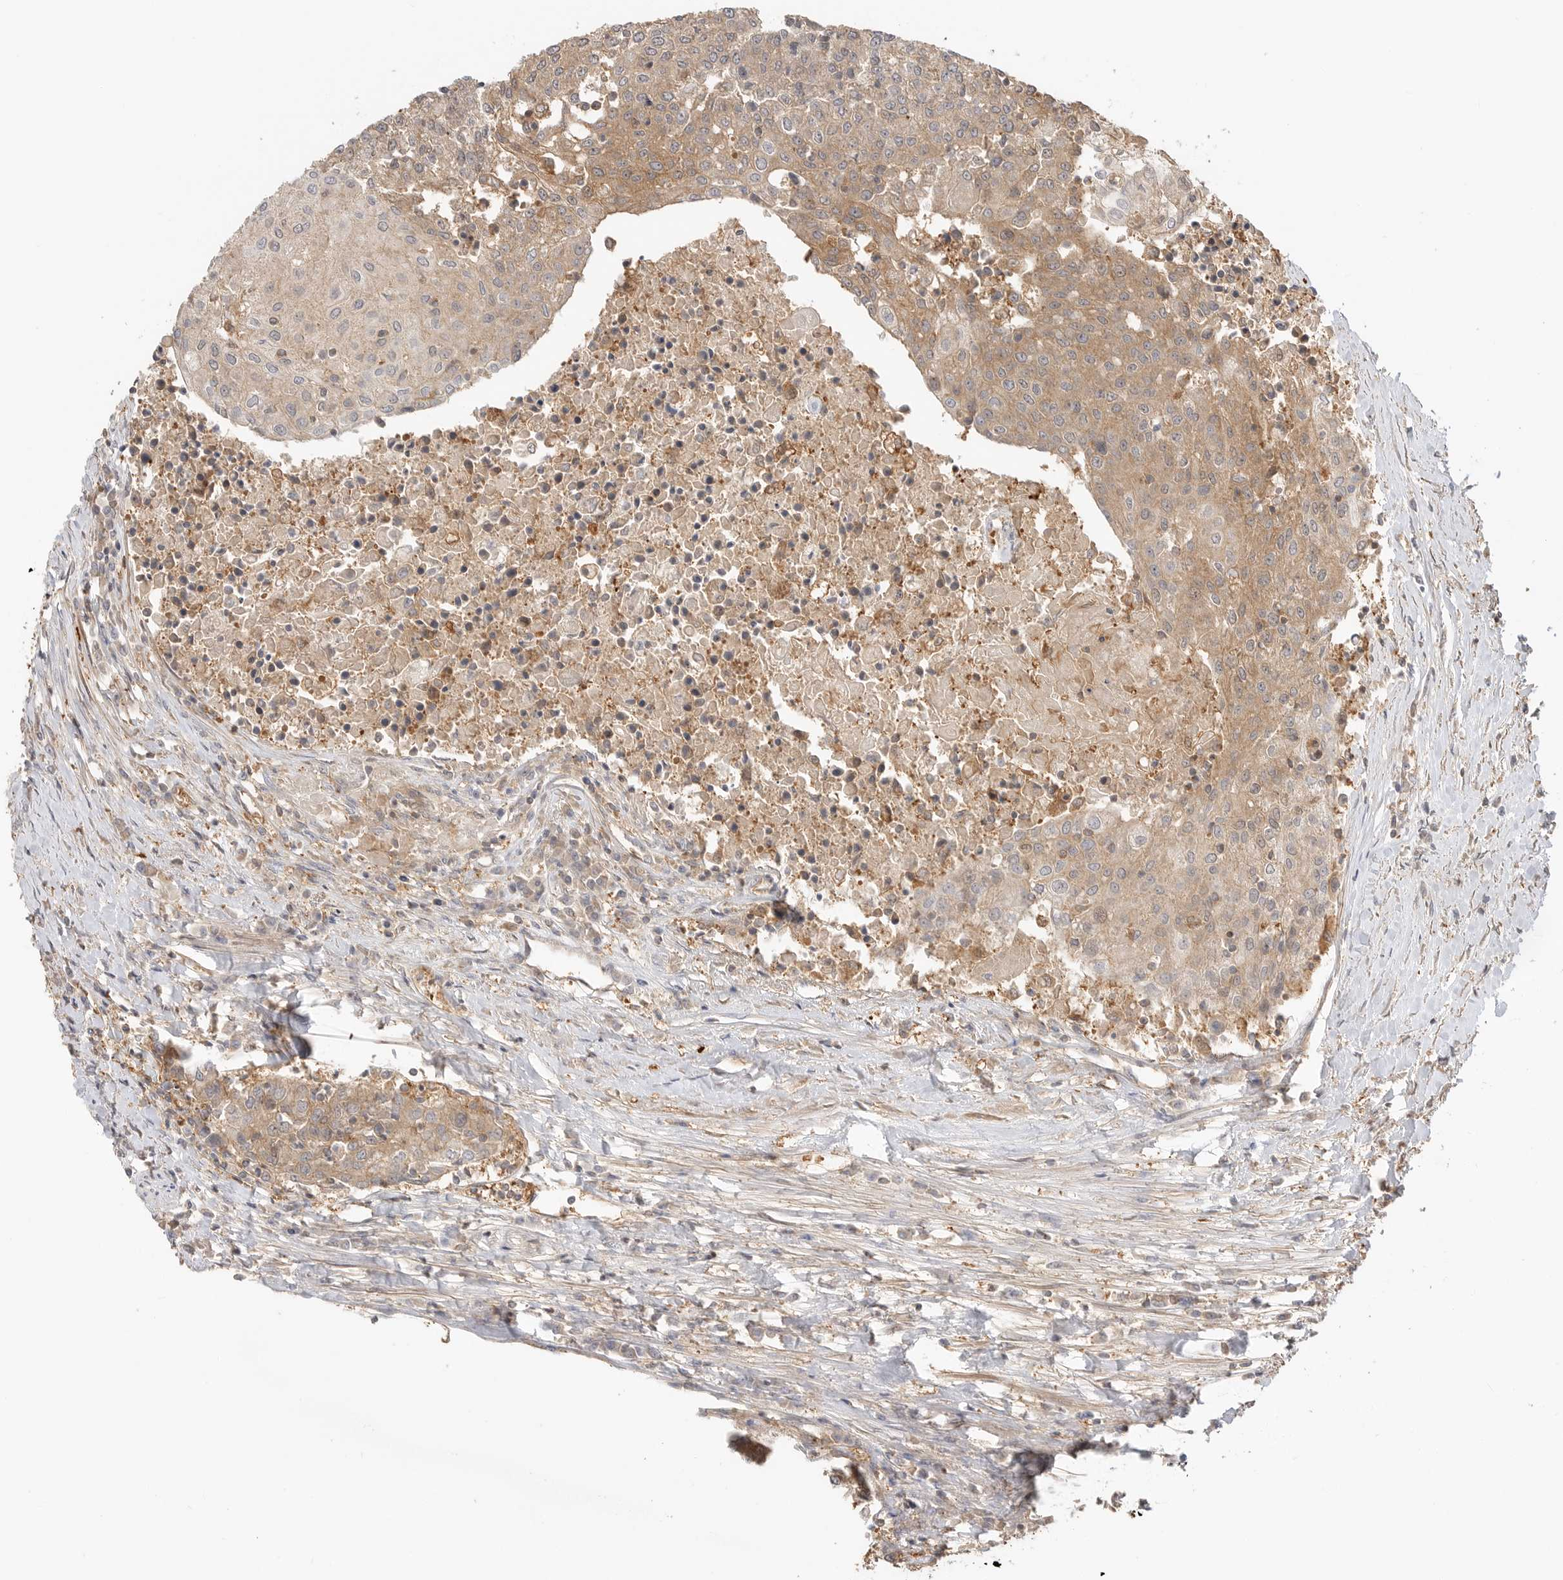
{"staining": {"intensity": "weak", "quantity": ">75%", "location": "cytoplasmic/membranous"}, "tissue": "urothelial cancer", "cell_type": "Tumor cells", "image_type": "cancer", "snomed": [{"axis": "morphology", "description": "Urothelial carcinoma, High grade"}, {"axis": "topography", "description": "Urinary bladder"}], "caption": "Urothelial cancer stained with DAB (3,3'-diaminobenzidine) immunohistochemistry reveals low levels of weak cytoplasmic/membranous staining in approximately >75% of tumor cells.", "gene": "CLDN12", "patient": {"sex": "female", "age": 85}}